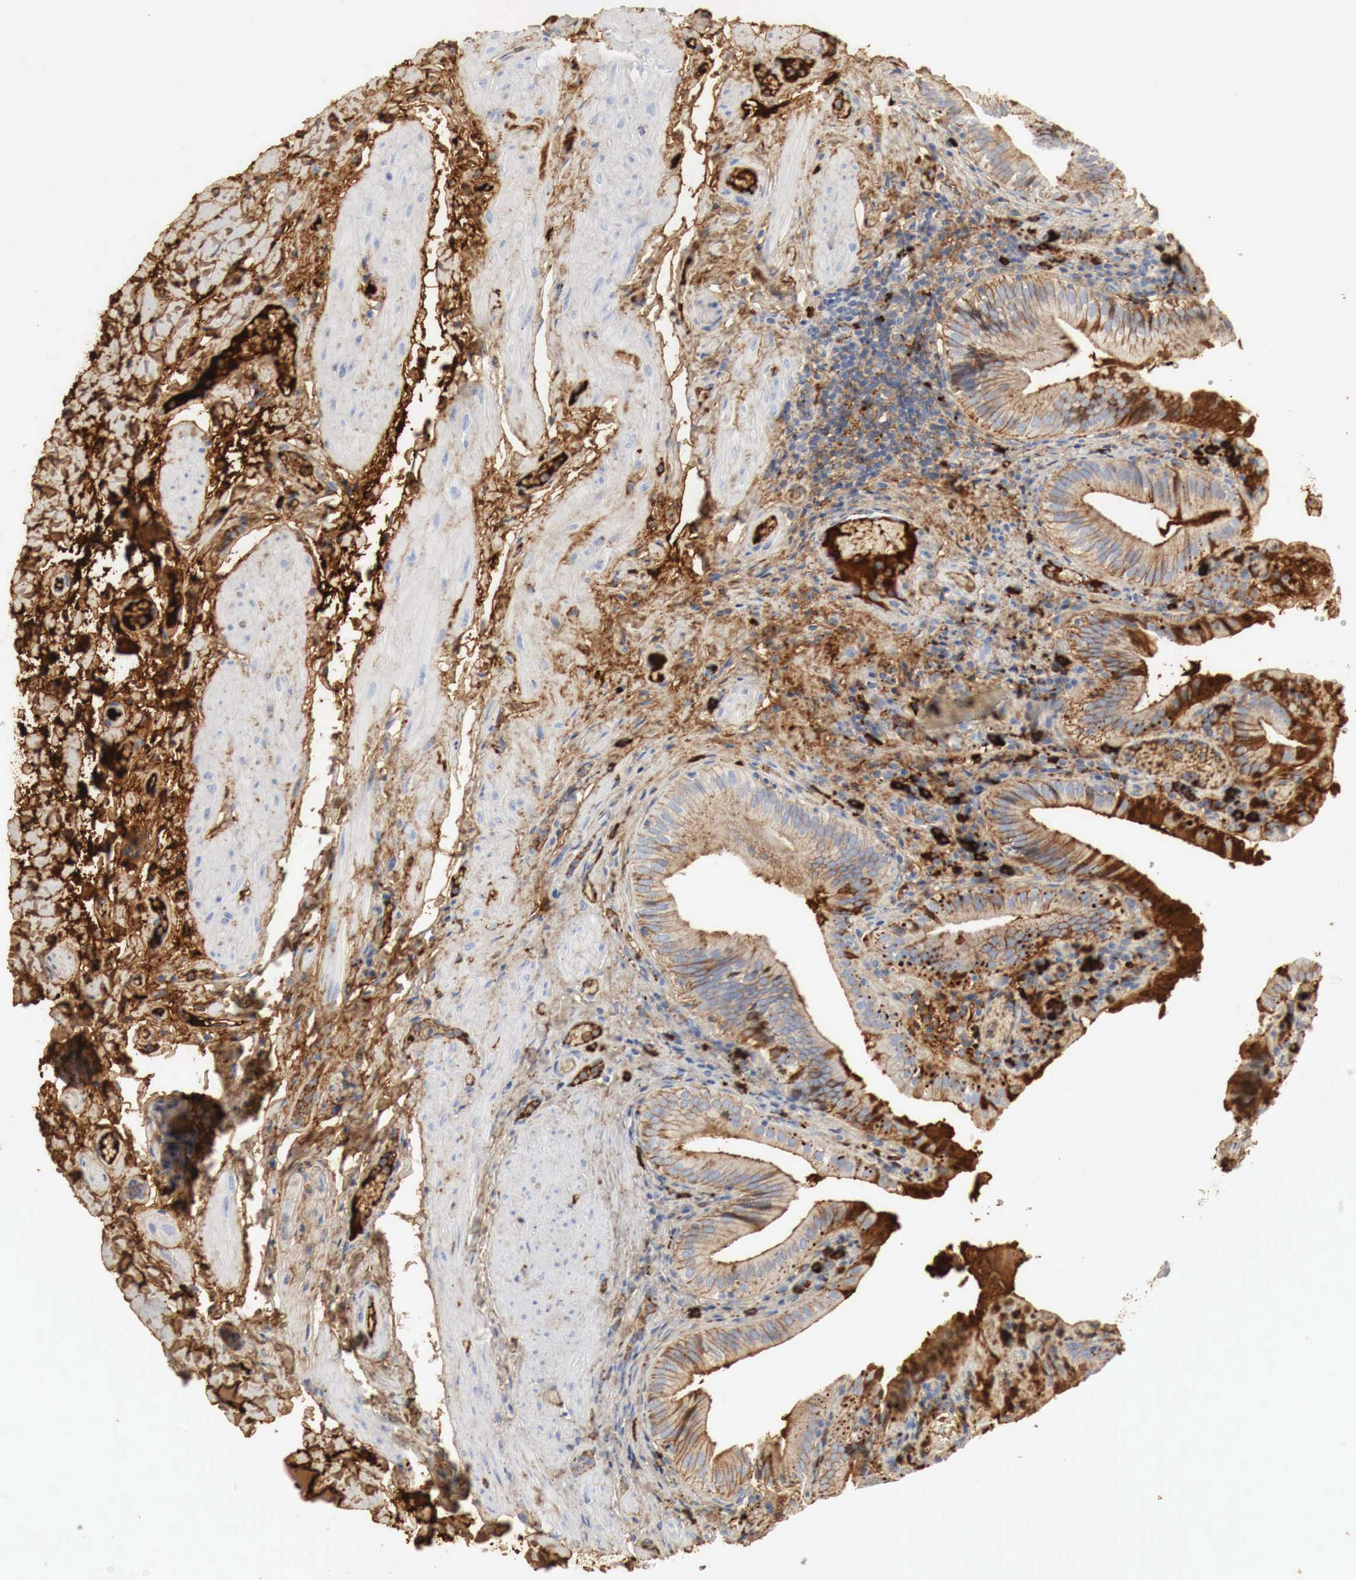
{"staining": {"intensity": "strong", "quantity": ">75%", "location": "cytoplasmic/membranous"}, "tissue": "gallbladder", "cell_type": "Glandular cells", "image_type": "normal", "snomed": [{"axis": "morphology", "description": "Normal tissue, NOS"}, {"axis": "topography", "description": "Gallbladder"}], "caption": "Unremarkable gallbladder was stained to show a protein in brown. There is high levels of strong cytoplasmic/membranous positivity in about >75% of glandular cells. (brown staining indicates protein expression, while blue staining denotes nuclei).", "gene": "IGLC3", "patient": {"sex": "female", "age": 76}}